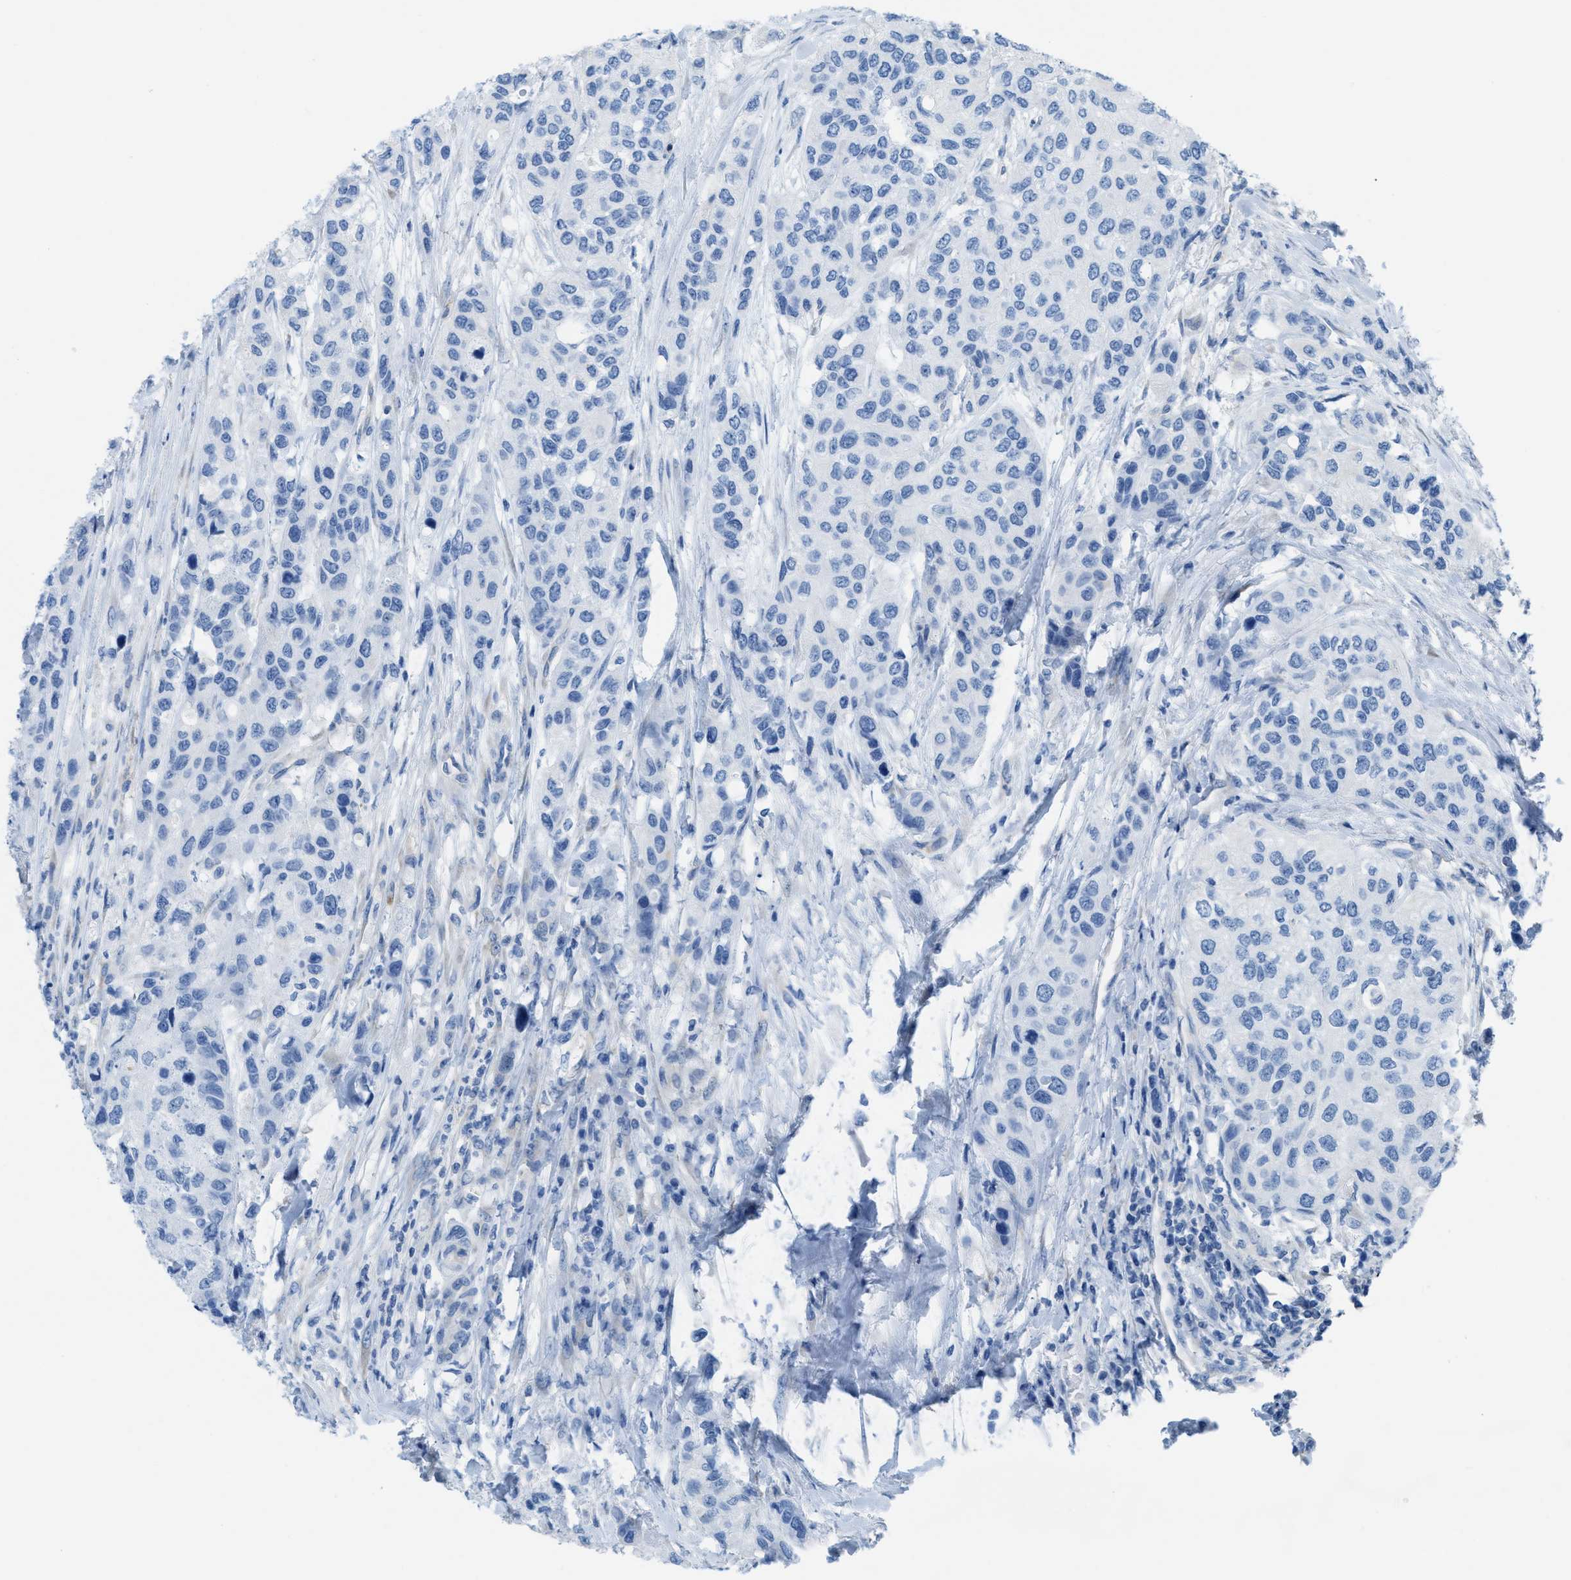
{"staining": {"intensity": "negative", "quantity": "none", "location": "none"}, "tissue": "urothelial cancer", "cell_type": "Tumor cells", "image_type": "cancer", "snomed": [{"axis": "morphology", "description": "Urothelial carcinoma, High grade"}, {"axis": "topography", "description": "Urinary bladder"}], "caption": "Immunohistochemical staining of human urothelial cancer displays no significant expression in tumor cells.", "gene": "ASGR1", "patient": {"sex": "female", "age": 56}}